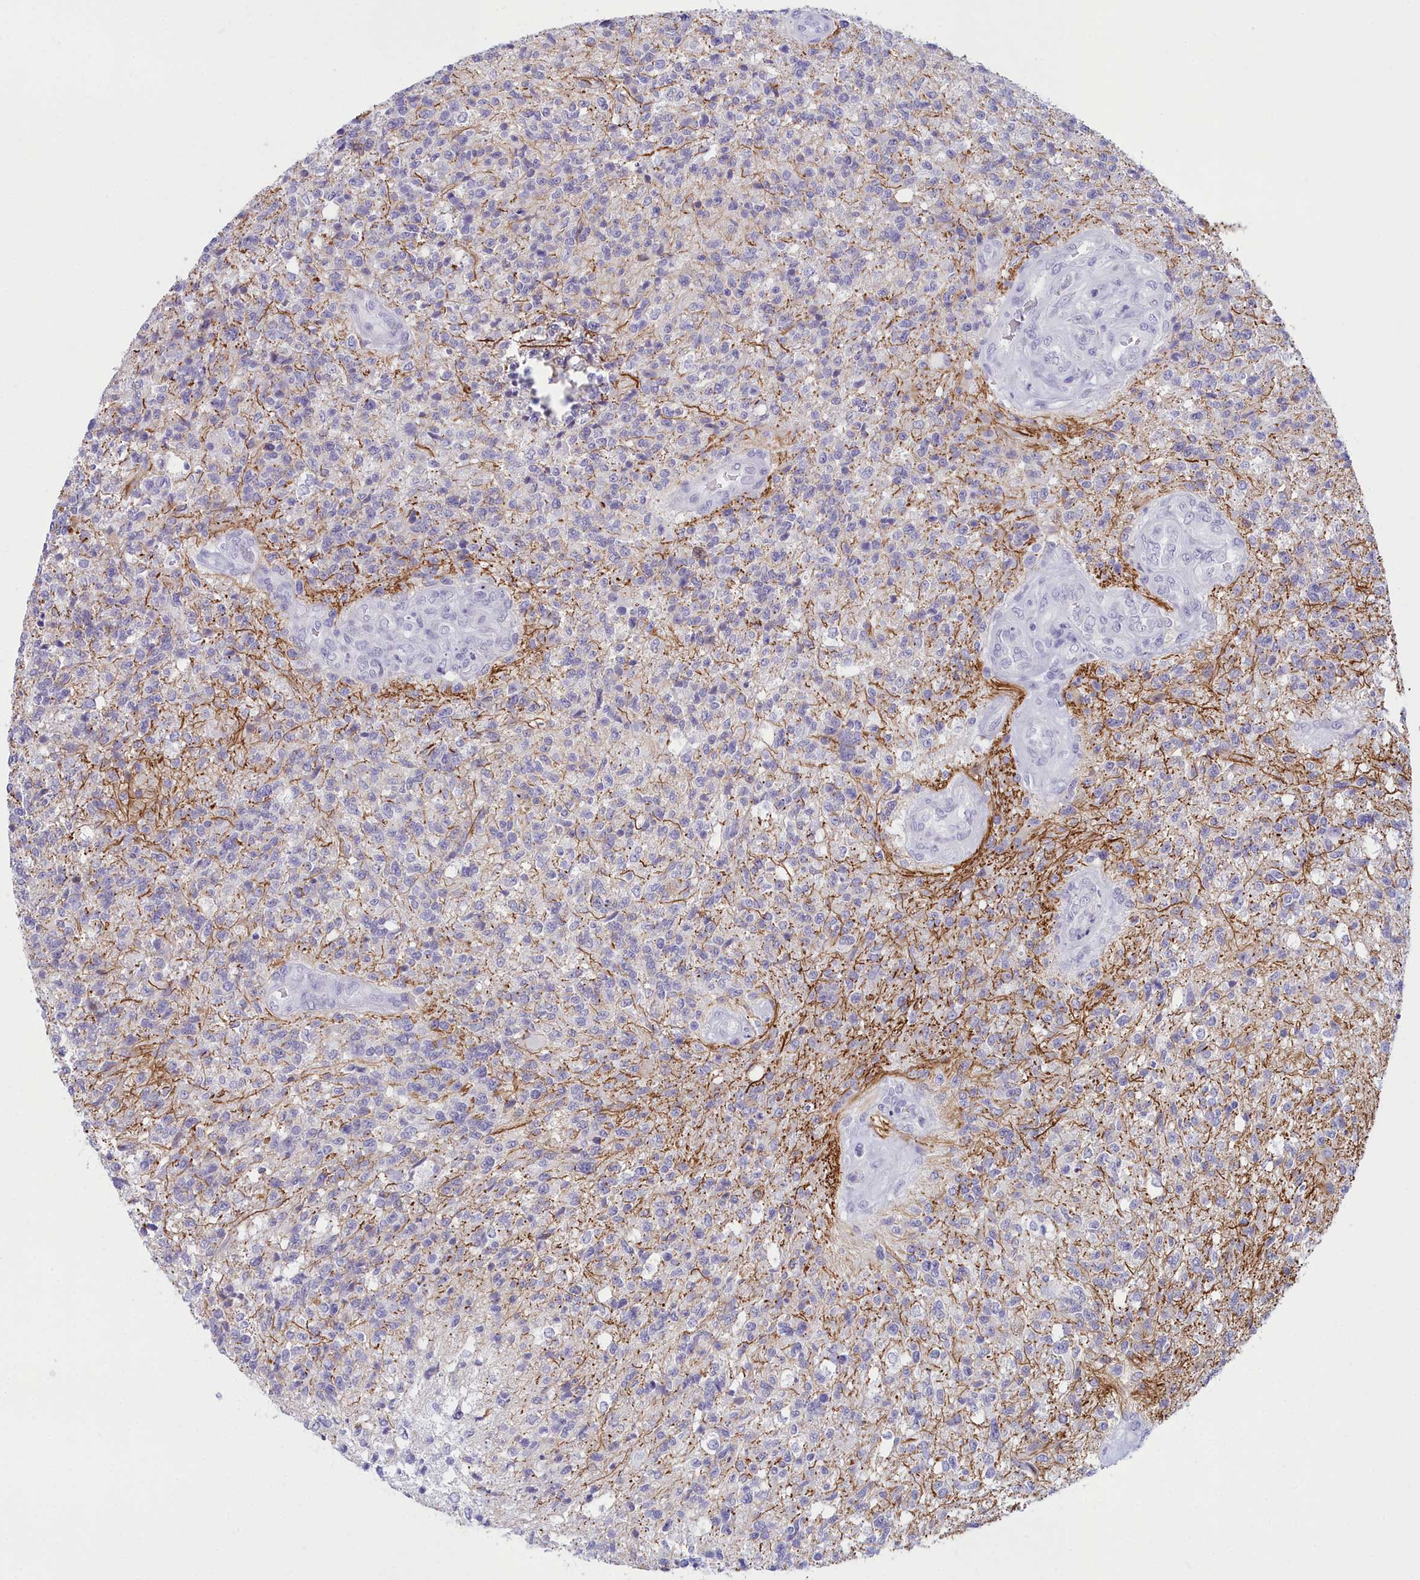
{"staining": {"intensity": "negative", "quantity": "none", "location": "none"}, "tissue": "glioma", "cell_type": "Tumor cells", "image_type": "cancer", "snomed": [{"axis": "morphology", "description": "Glioma, malignant, High grade"}, {"axis": "topography", "description": "Brain"}], "caption": "Image shows no significant protein staining in tumor cells of glioma.", "gene": "SNX20", "patient": {"sex": "male", "age": 56}}